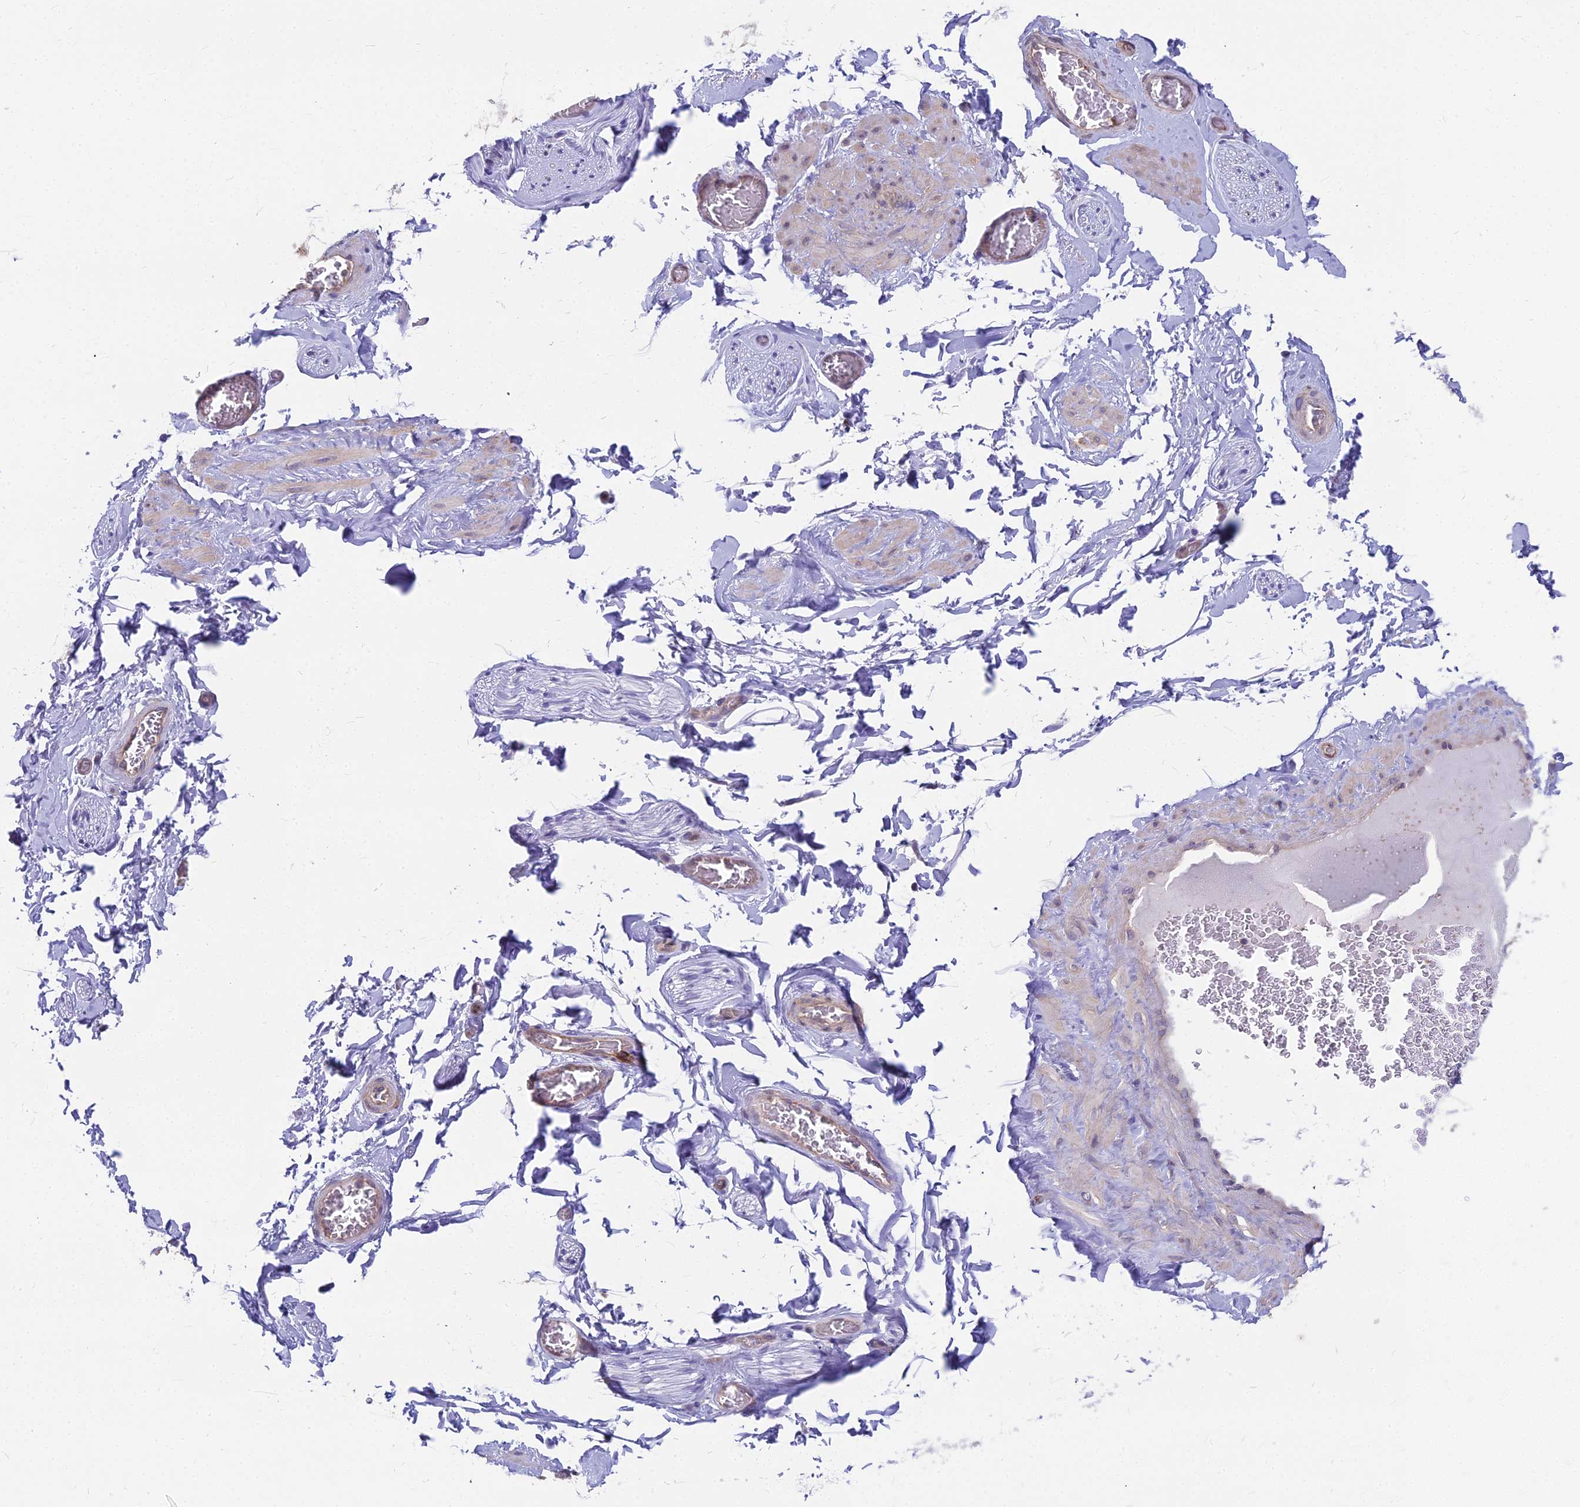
{"staining": {"intensity": "weak", "quantity": ">75%", "location": "cytoplasmic/membranous"}, "tissue": "adipose tissue", "cell_type": "Adipocytes", "image_type": "normal", "snomed": [{"axis": "morphology", "description": "Normal tissue, NOS"}, {"axis": "topography", "description": "Soft tissue"}, {"axis": "topography", "description": "Adipose tissue"}, {"axis": "topography", "description": "Vascular tissue"}, {"axis": "topography", "description": "Peripheral nerve tissue"}], "caption": "Adipose tissue stained with DAB (3,3'-diaminobenzidine) IHC reveals low levels of weak cytoplasmic/membranous positivity in about >75% of adipocytes.", "gene": "HLA", "patient": {"sex": "male", "age": 46}}